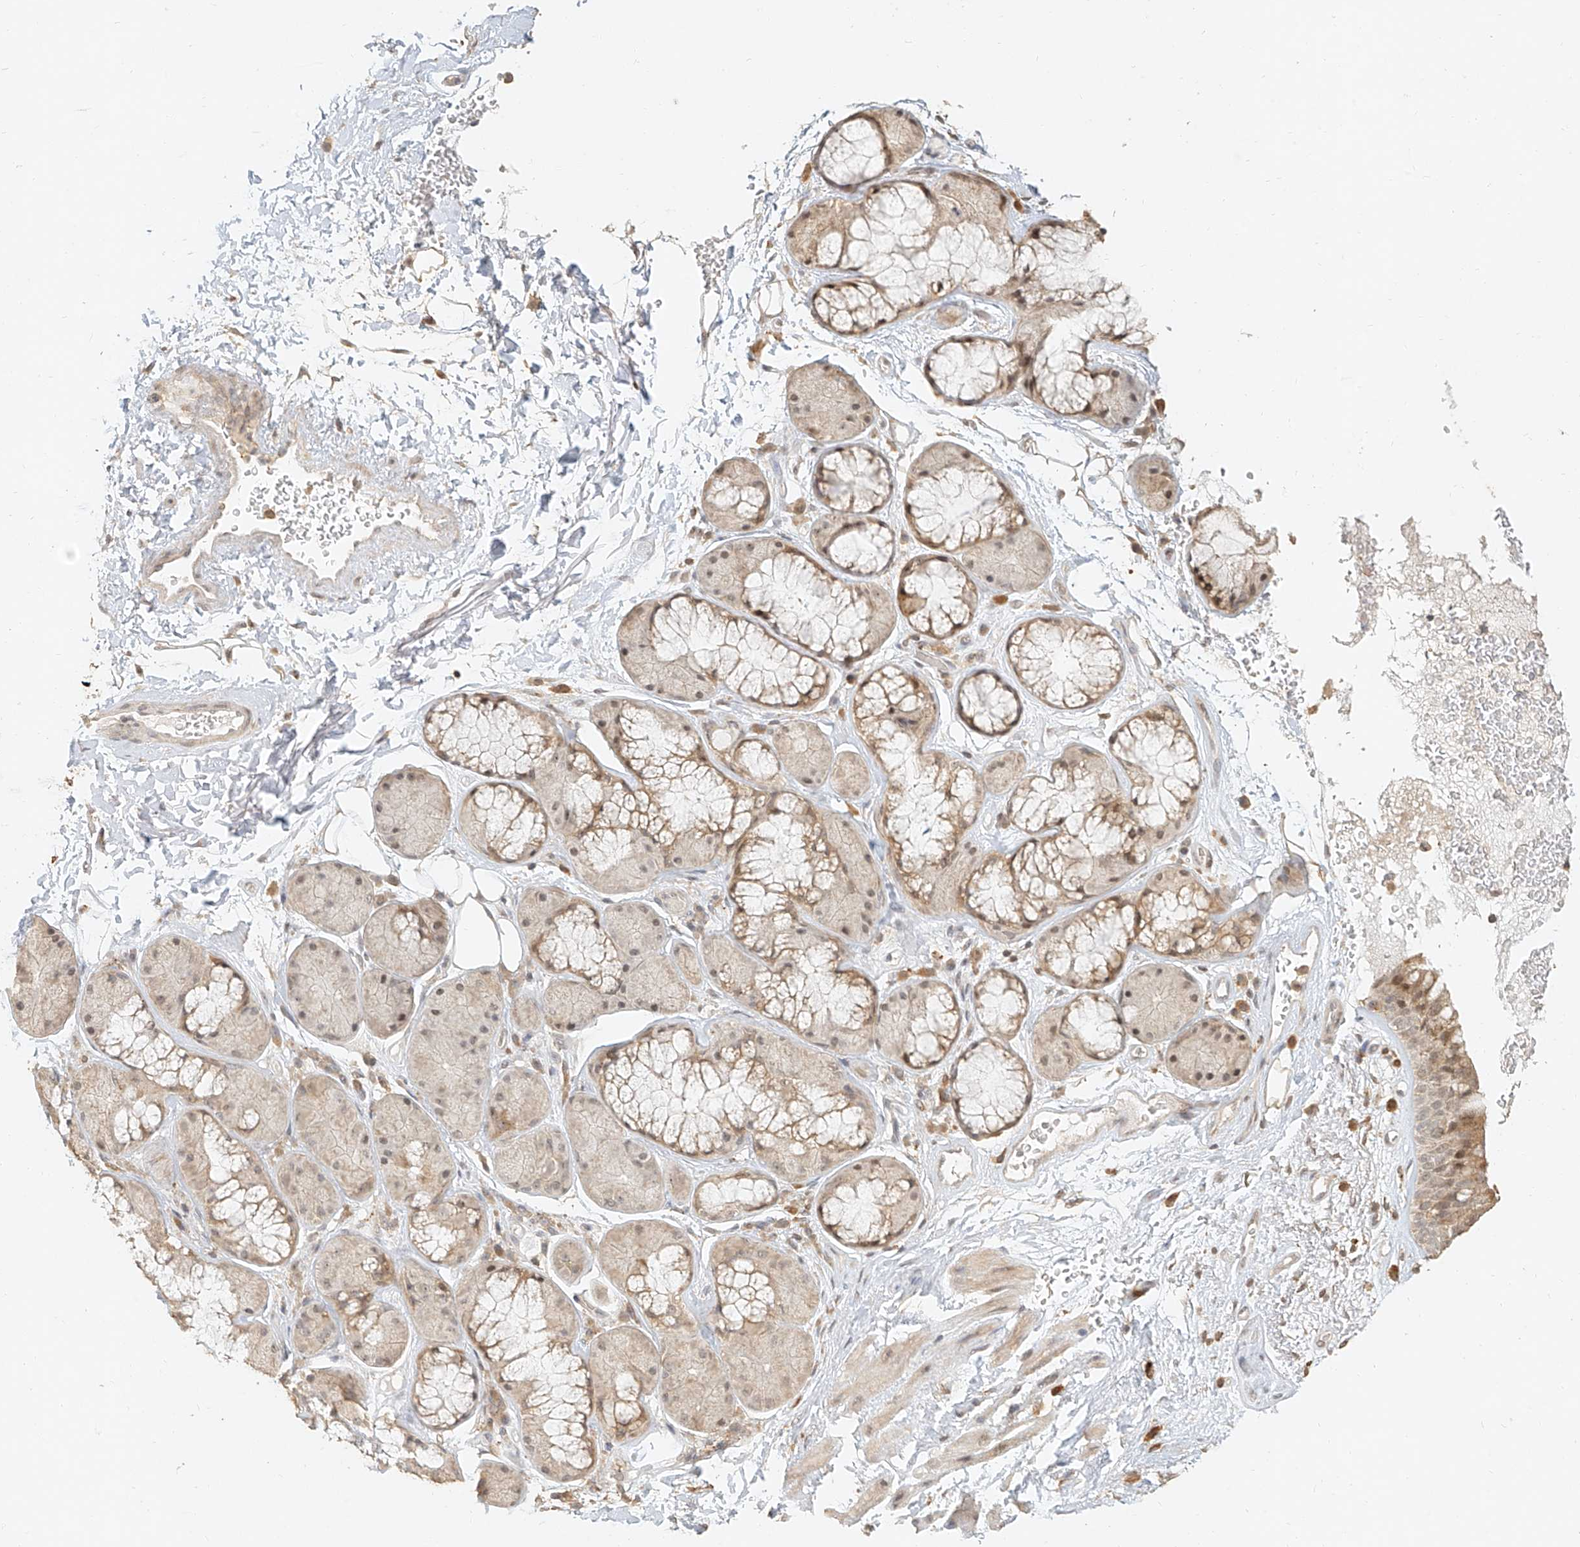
{"staining": {"intensity": "moderate", "quantity": ">75%", "location": "cytoplasmic/membranous,nuclear"}, "tissue": "bronchus", "cell_type": "Respiratory epithelial cells", "image_type": "normal", "snomed": [{"axis": "morphology", "description": "Normal tissue, NOS"}, {"axis": "morphology", "description": "Squamous cell carcinoma, NOS"}, {"axis": "topography", "description": "Lymph node"}, {"axis": "topography", "description": "Bronchus"}, {"axis": "topography", "description": "Lung"}], "caption": "Moderate cytoplasmic/membranous,nuclear positivity for a protein is appreciated in about >75% of respiratory epithelial cells of normal bronchus using IHC.", "gene": "CXorf58", "patient": {"sex": "male", "age": 66}}